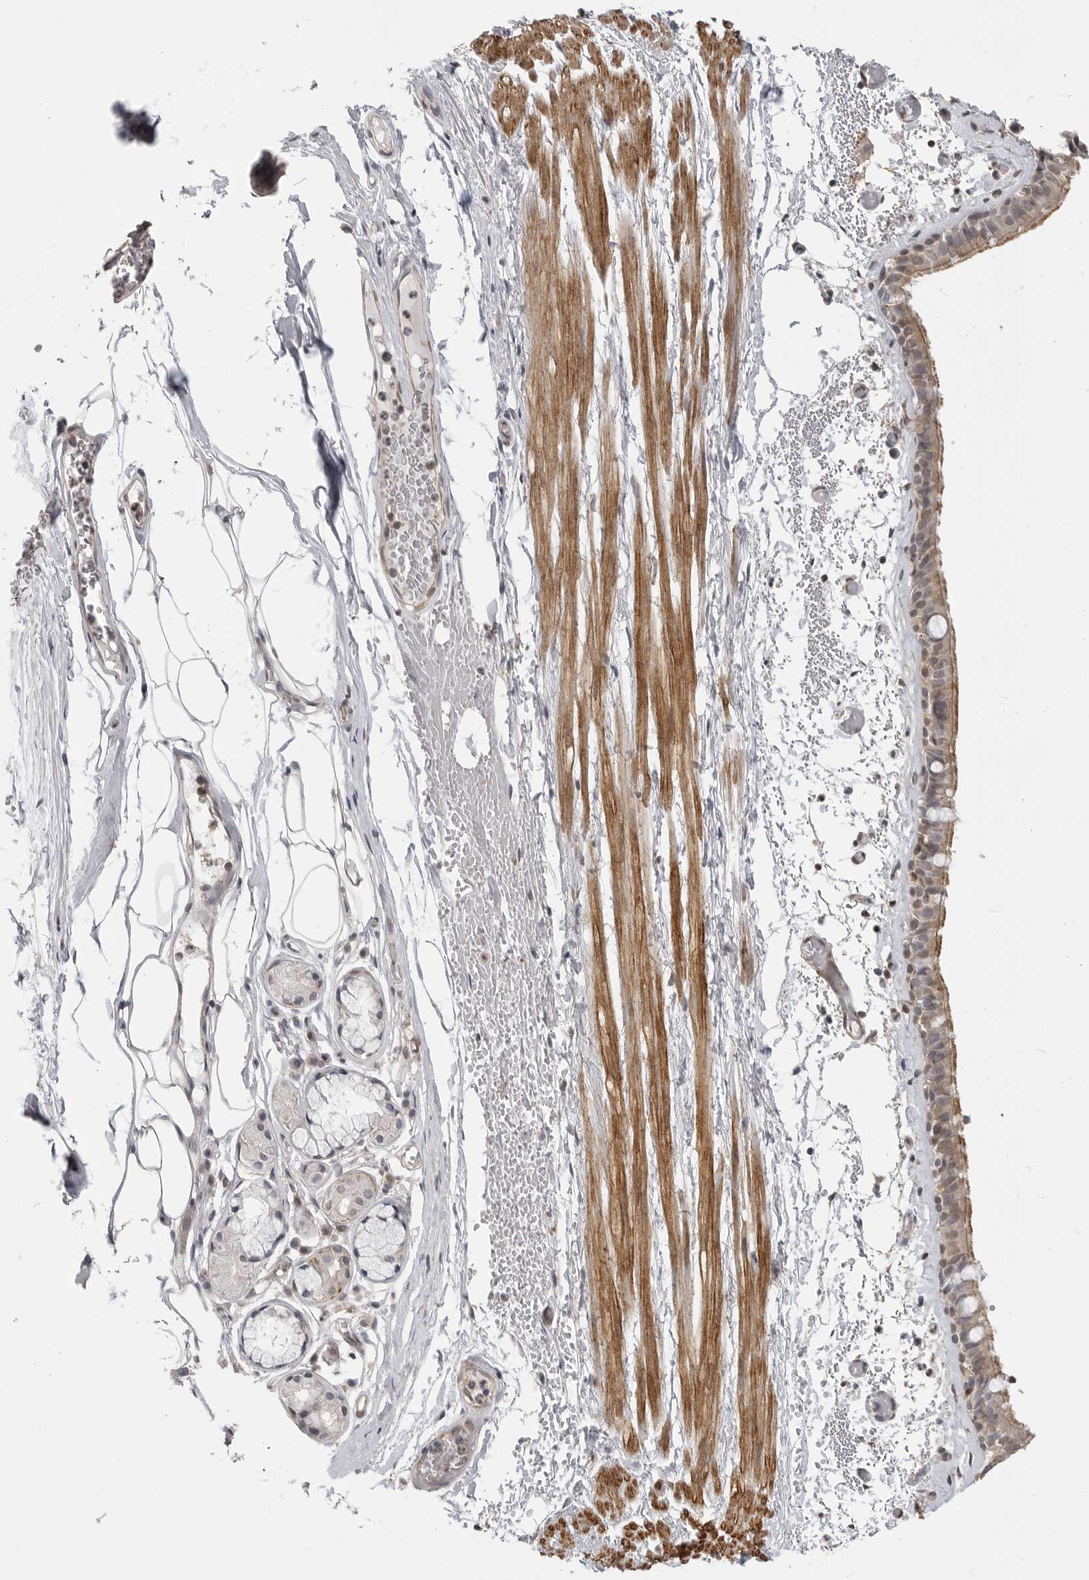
{"staining": {"intensity": "moderate", "quantity": "<25%", "location": "cytoplasmic/membranous"}, "tissue": "bronchus", "cell_type": "Respiratory epithelial cells", "image_type": "normal", "snomed": [{"axis": "morphology", "description": "Normal tissue, NOS"}, {"axis": "topography", "description": "Bronchus"}, {"axis": "topography", "description": "Lung"}], "caption": "Human bronchus stained for a protein (brown) shows moderate cytoplasmic/membranous positive staining in approximately <25% of respiratory epithelial cells.", "gene": "GPC2", "patient": {"sex": "male", "age": 56}}